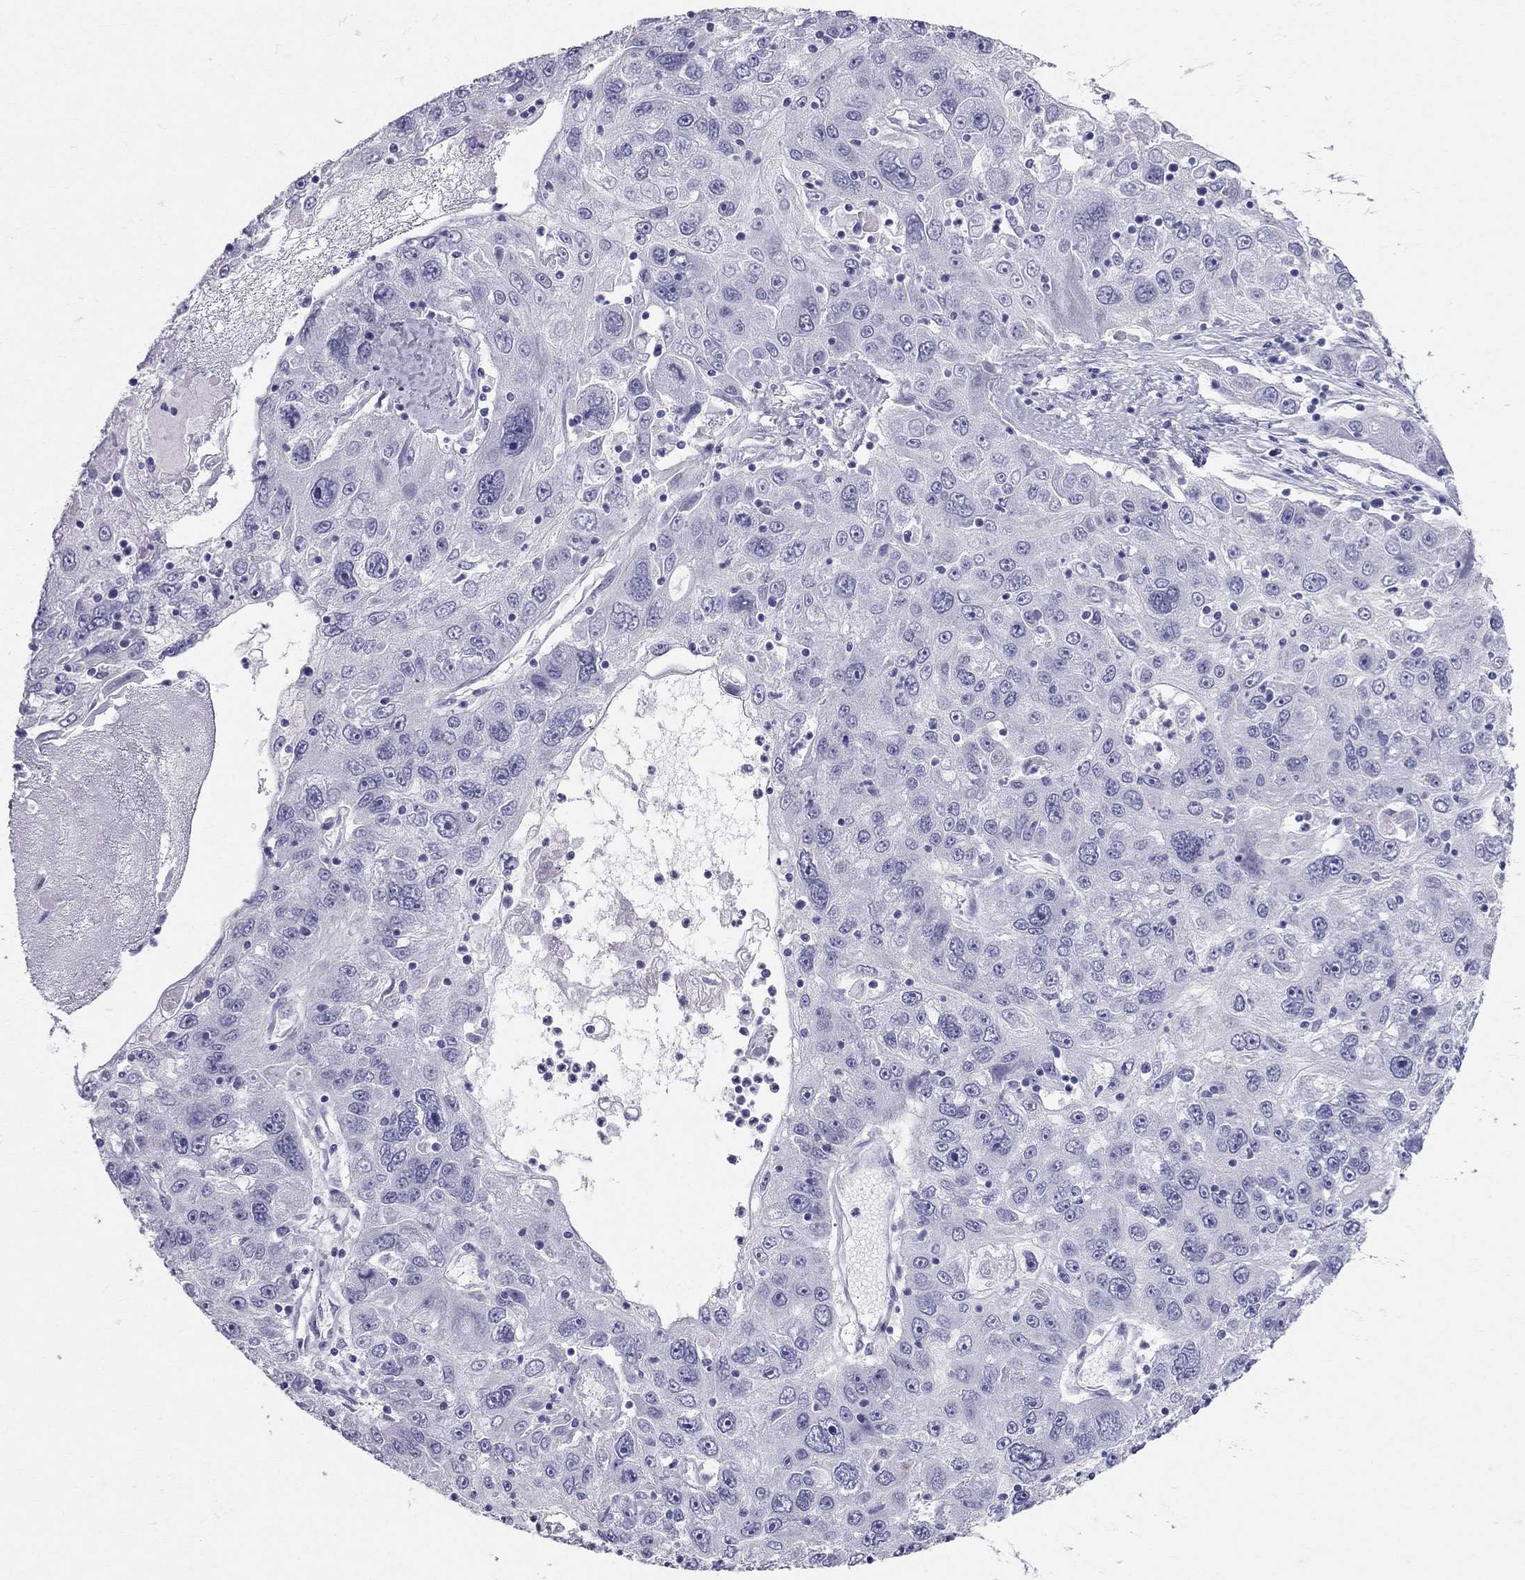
{"staining": {"intensity": "negative", "quantity": "none", "location": "none"}, "tissue": "stomach cancer", "cell_type": "Tumor cells", "image_type": "cancer", "snomed": [{"axis": "morphology", "description": "Adenocarcinoma, NOS"}, {"axis": "topography", "description": "Stomach"}], "caption": "Photomicrograph shows no significant protein staining in tumor cells of adenocarcinoma (stomach).", "gene": "DNAAF6", "patient": {"sex": "male", "age": 56}}